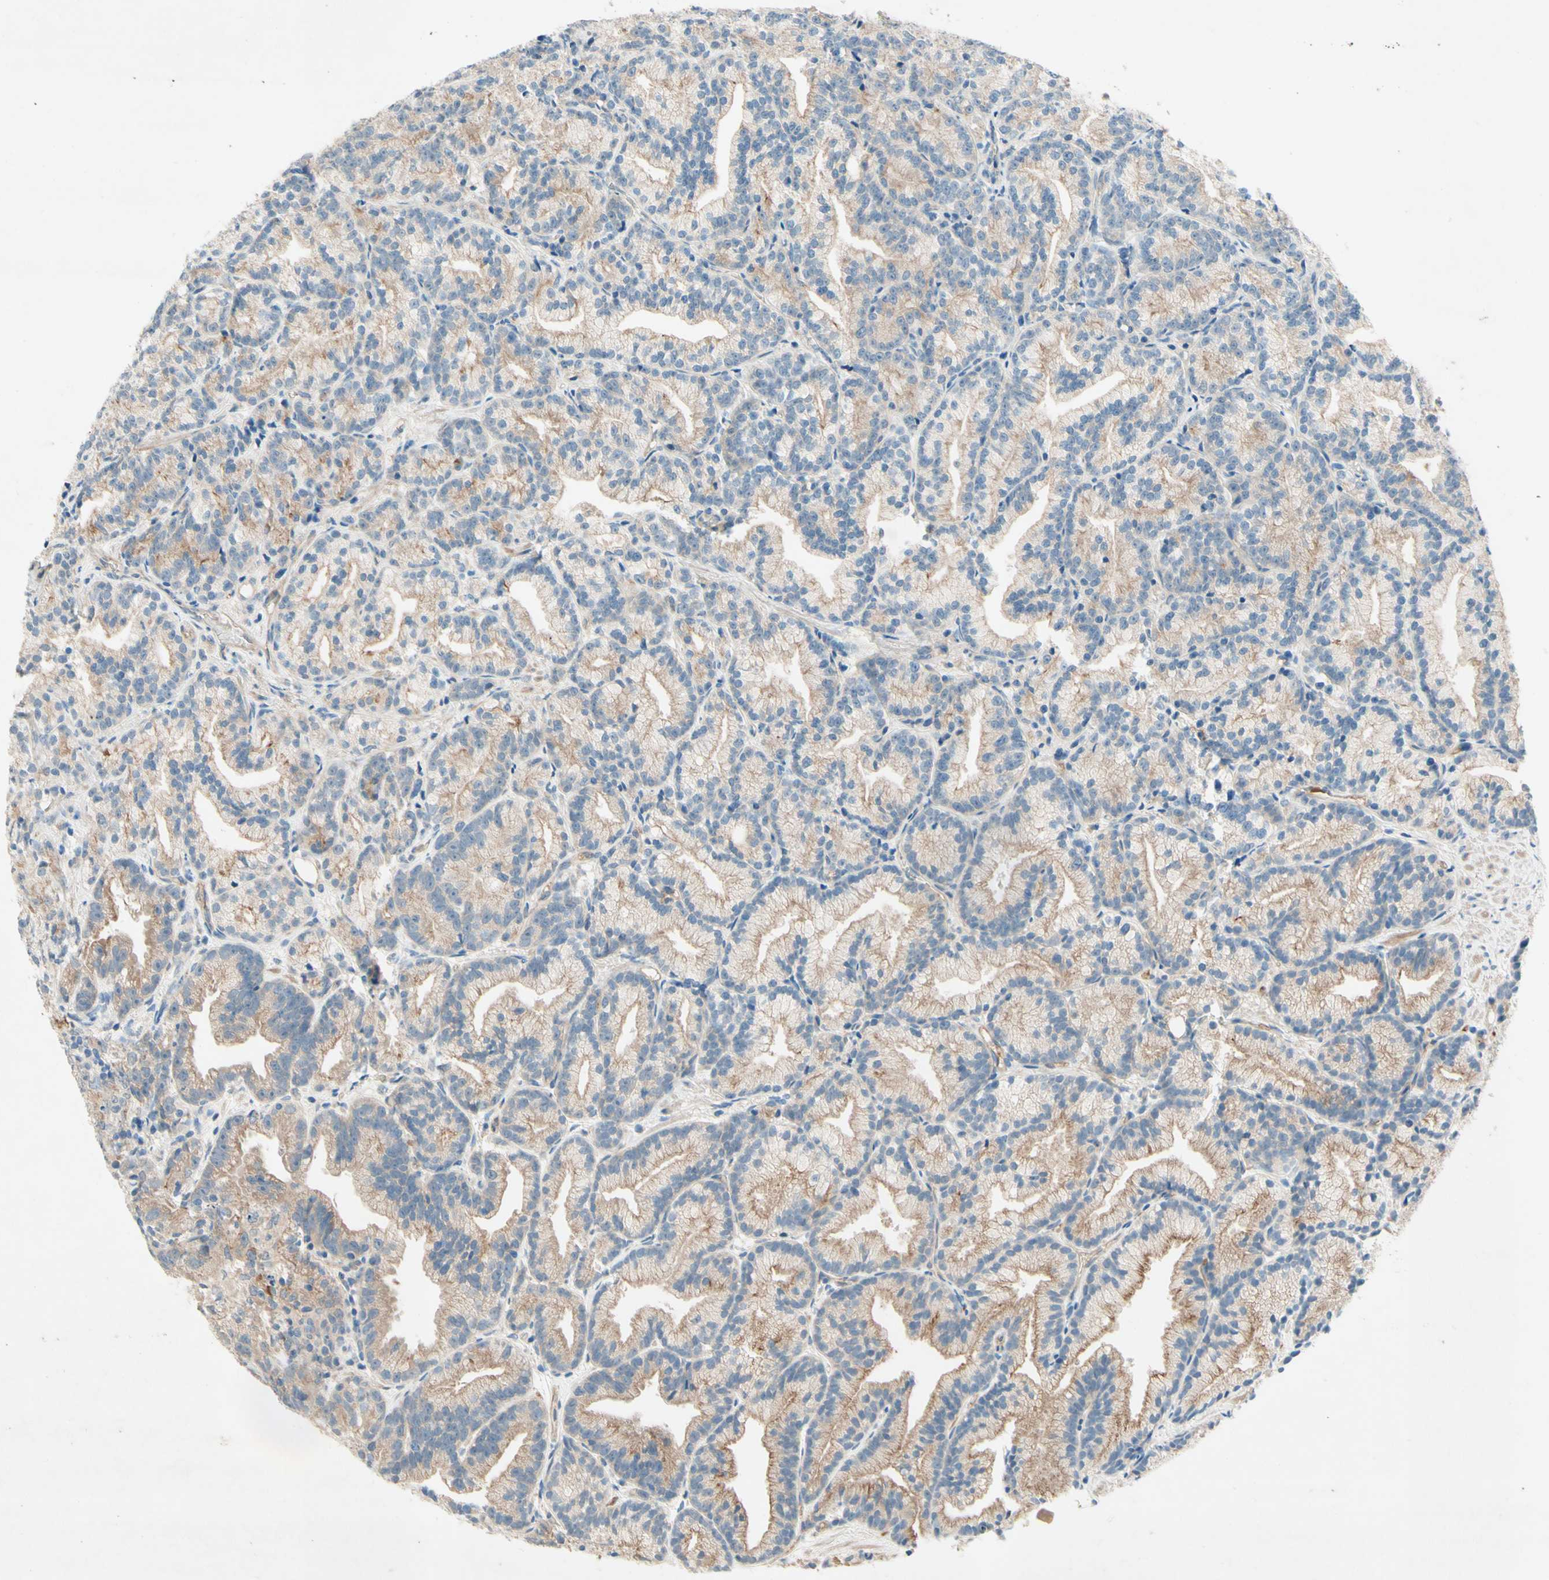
{"staining": {"intensity": "moderate", "quantity": "25%-75%", "location": "cytoplasmic/membranous"}, "tissue": "prostate cancer", "cell_type": "Tumor cells", "image_type": "cancer", "snomed": [{"axis": "morphology", "description": "Adenocarcinoma, Low grade"}, {"axis": "topography", "description": "Prostate"}], "caption": "Human prostate low-grade adenocarcinoma stained for a protein (brown) reveals moderate cytoplasmic/membranous positive positivity in about 25%-75% of tumor cells.", "gene": "IL2", "patient": {"sex": "male", "age": 89}}